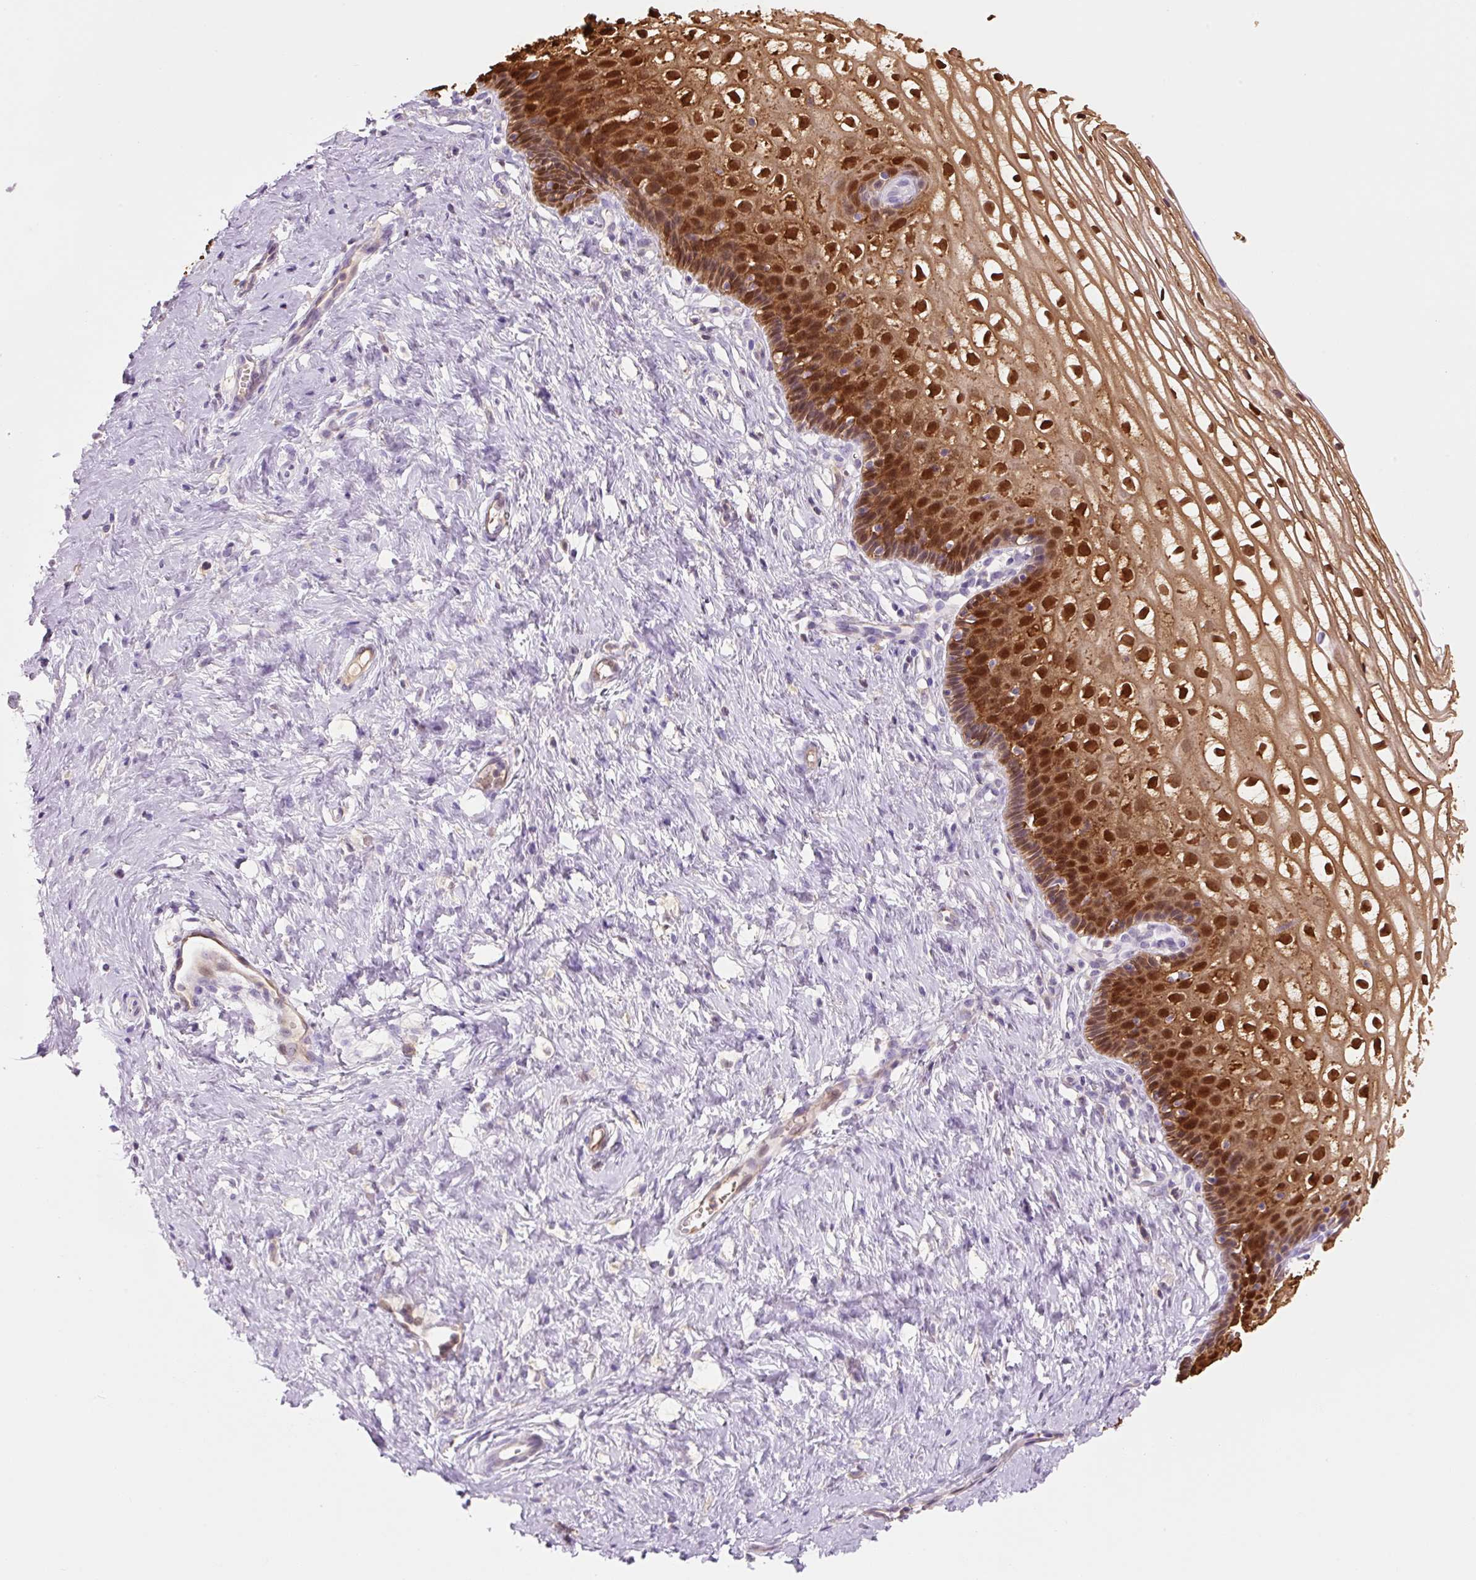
{"staining": {"intensity": "negative", "quantity": "none", "location": "none"}, "tissue": "cervix", "cell_type": "Glandular cells", "image_type": "normal", "snomed": [{"axis": "morphology", "description": "Normal tissue, NOS"}, {"axis": "topography", "description": "Cervix"}], "caption": "Micrograph shows no significant protein expression in glandular cells of normal cervix.", "gene": "FABP5", "patient": {"sex": "female", "age": 36}}